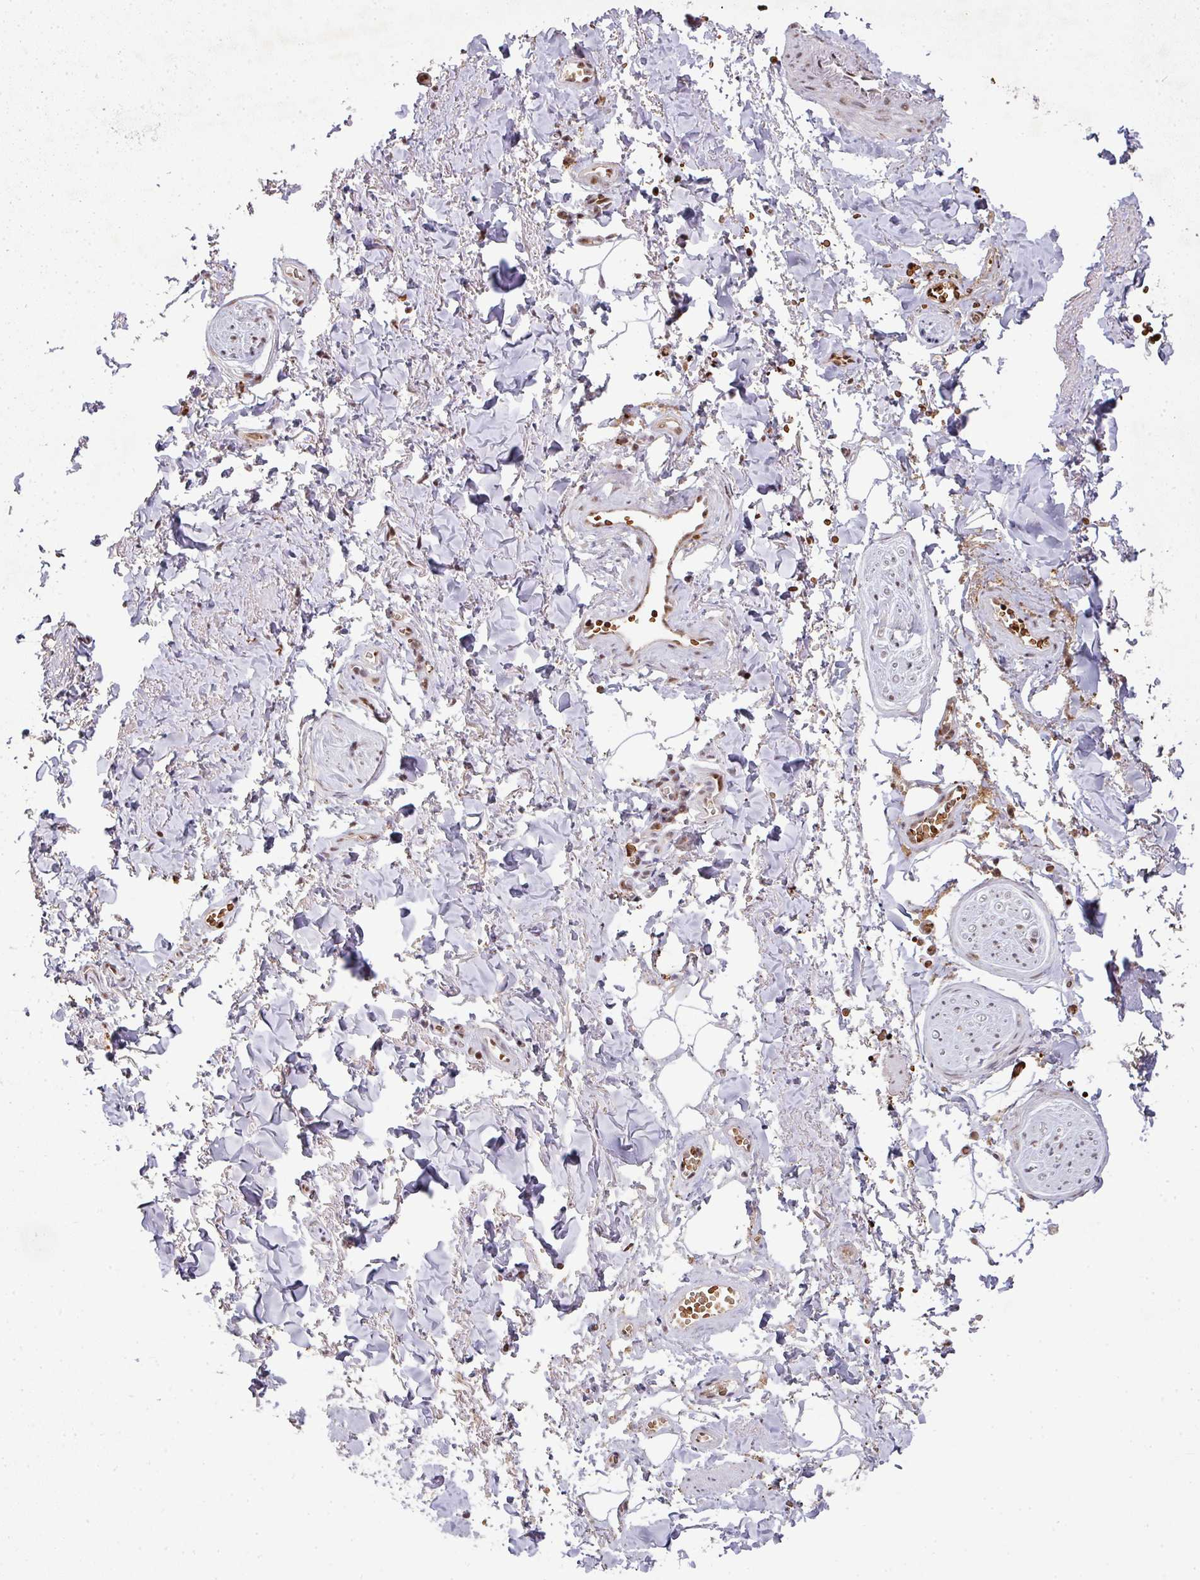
{"staining": {"intensity": "negative", "quantity": "none", "location": "none"}, "tissue": "adipose tissue", "cell_type": "Adipocytes", "image_type": "normal", "snomed": [{"axis": "morphology", "description": "Normal tissue, NOS"}, {"axis": "topography", "description": "Vulva"}, {"axis": "topography", "description": "Vagina"}, {"axis": "topography", "description": "Peripheral nerve tissue"}], "caption": "A micrograph of human adipose tissue is negative for staining in adipocytes. (DAB (3,3'-diaminobenzidine) immunohistochemistry, high magnification).", "gene": "NEIL1", "patient": {"sex": "female", "age": 66}}